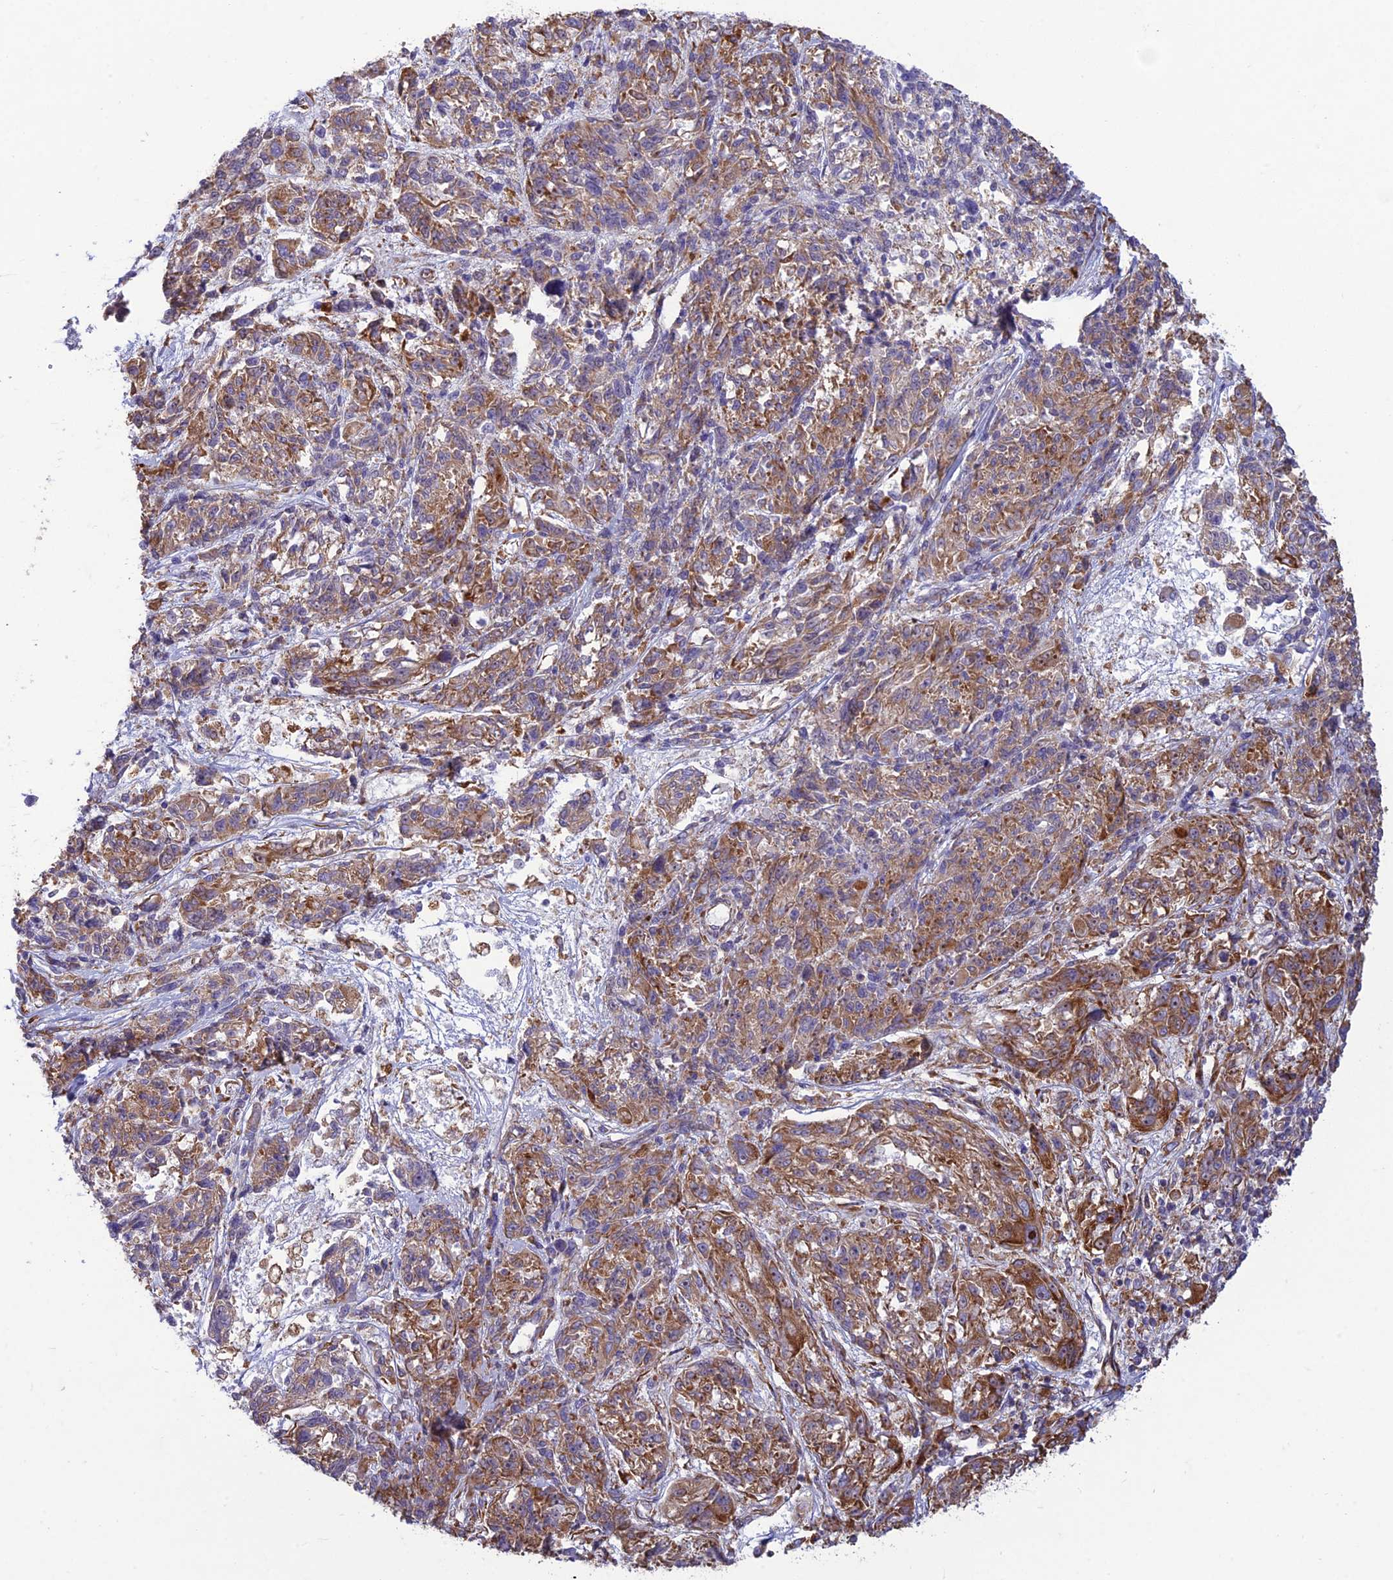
{"staining": {"intensity": "moderate", "quantity": ">75%", "location": "cytoplasmic/membranous"}, "tissue": "melanoma", "cell_type": "Tumor cells", "image_type": "cancer", "snomed": [{"axis": "morphology", "description": "Malignant melanoma, NOS"}, {"axis": "topography", "description": "Skin"}], "caption": "High-magnification brightfield microscopy of melanoma stained with DAB (3,3'-diaminobenzidine) (brown) and counterstained with hematoxylin (blue). tumor cells exhibit moderate cytoplasmic/membranous expression is present in about>75% of cells. The staining was performed using DAB to visualize the protein expression in brown, while the nuclei were stained in blue with hematoxylin (Magnification: 20x).", "gene": "RPL17-C18orf32", "patient": {"sex": "male", "age": 53}}